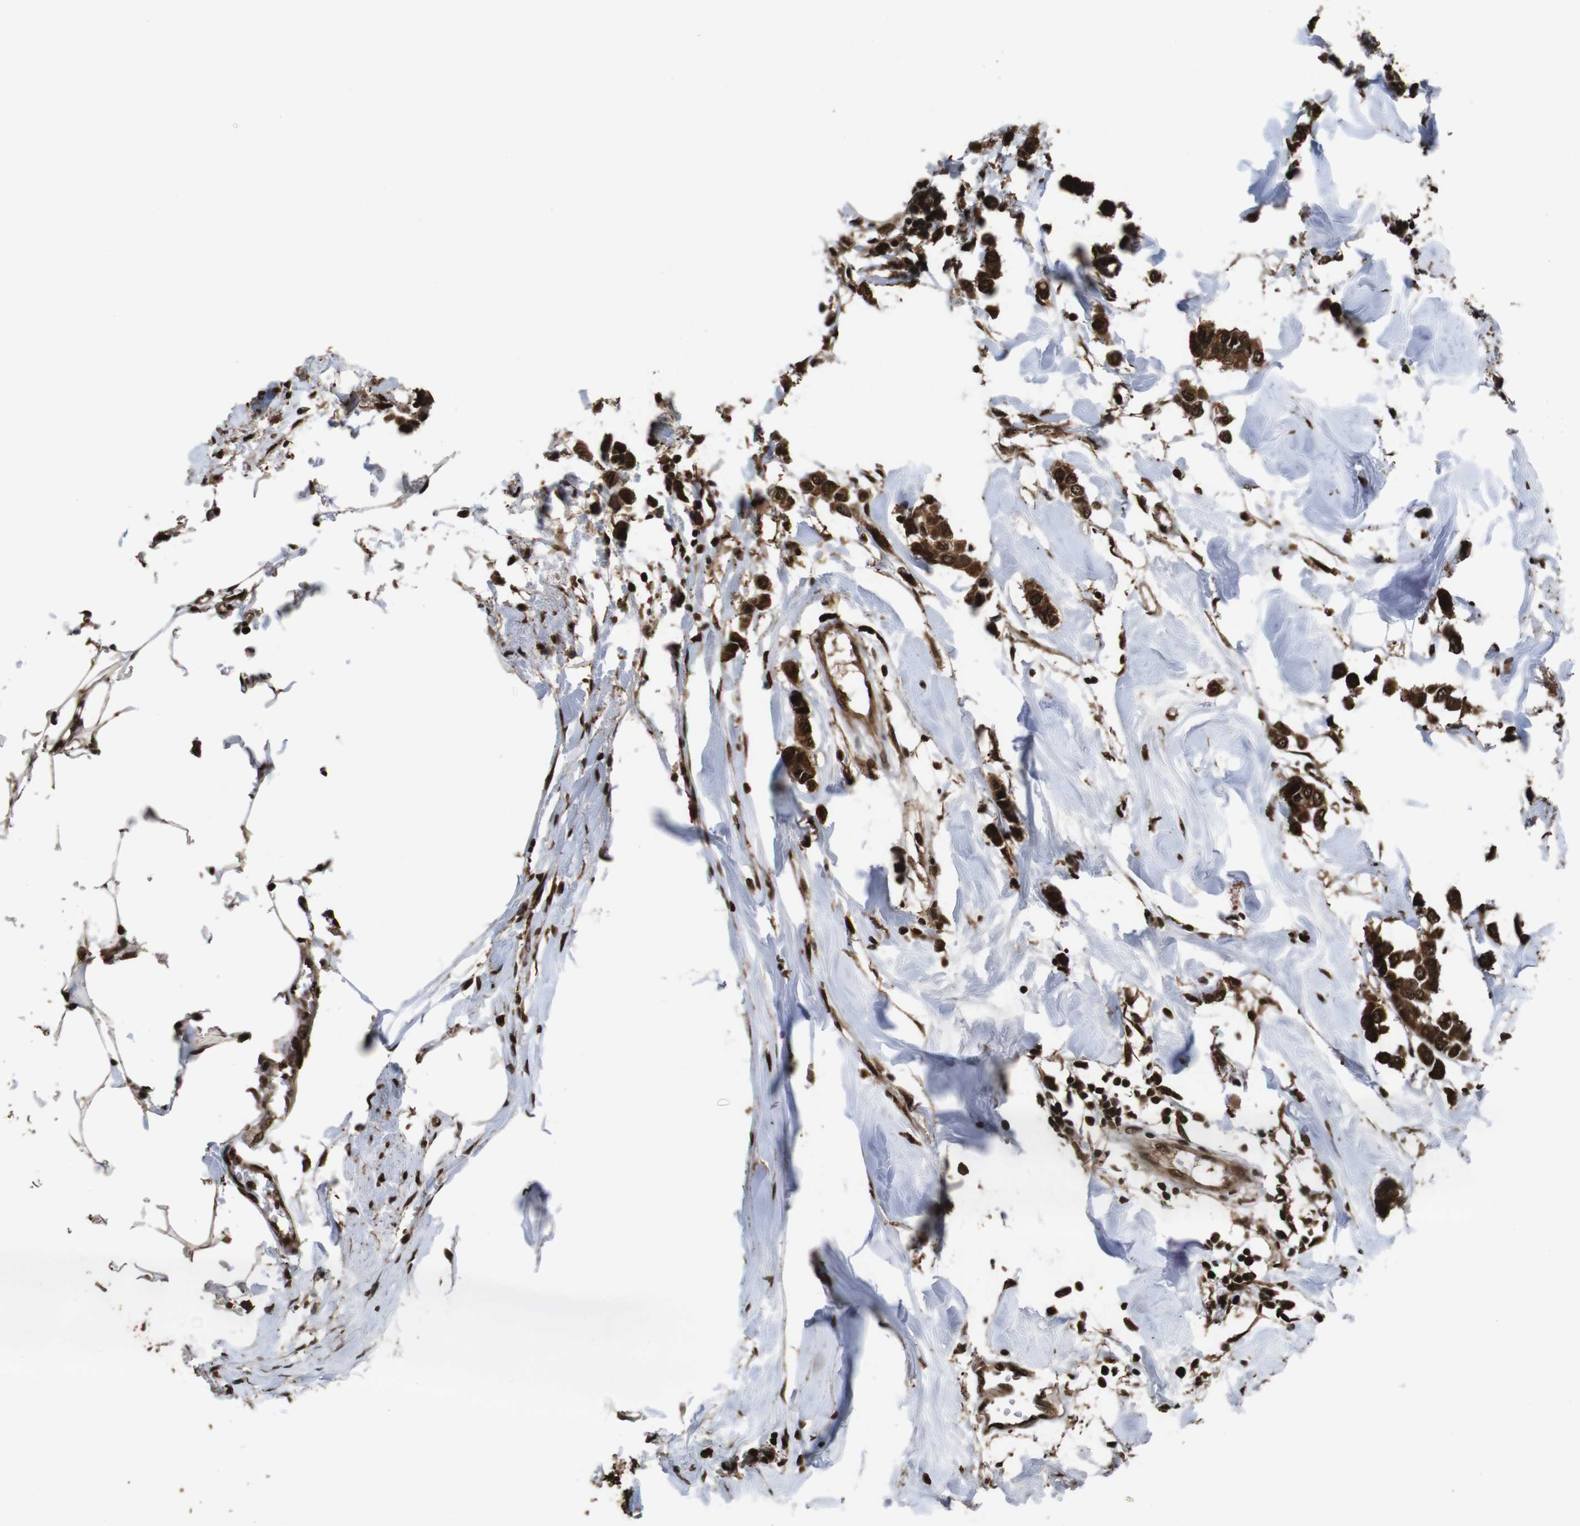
{"staining": {"intensity": "strong", "quantity": ">75%", "location": "cytoplasmic/membranous,nuclear"}, "tissue": "breast cancer", "cell_type": "Tumor cells", "image_type": "cancer", "snomed": [{"axis": "morphology", "description": "Lobular carcinoma"}, {"axis": "topography", "description": "Breast"}], "caption": "This is an image of IHC staining of breast cancer (lobular carcinoma), which shows strong expression in the cytoplasmic/membranous and nuclear of tumor cells.", "gene": "VCP", "patient": {"sex": "female", "age": 51}}